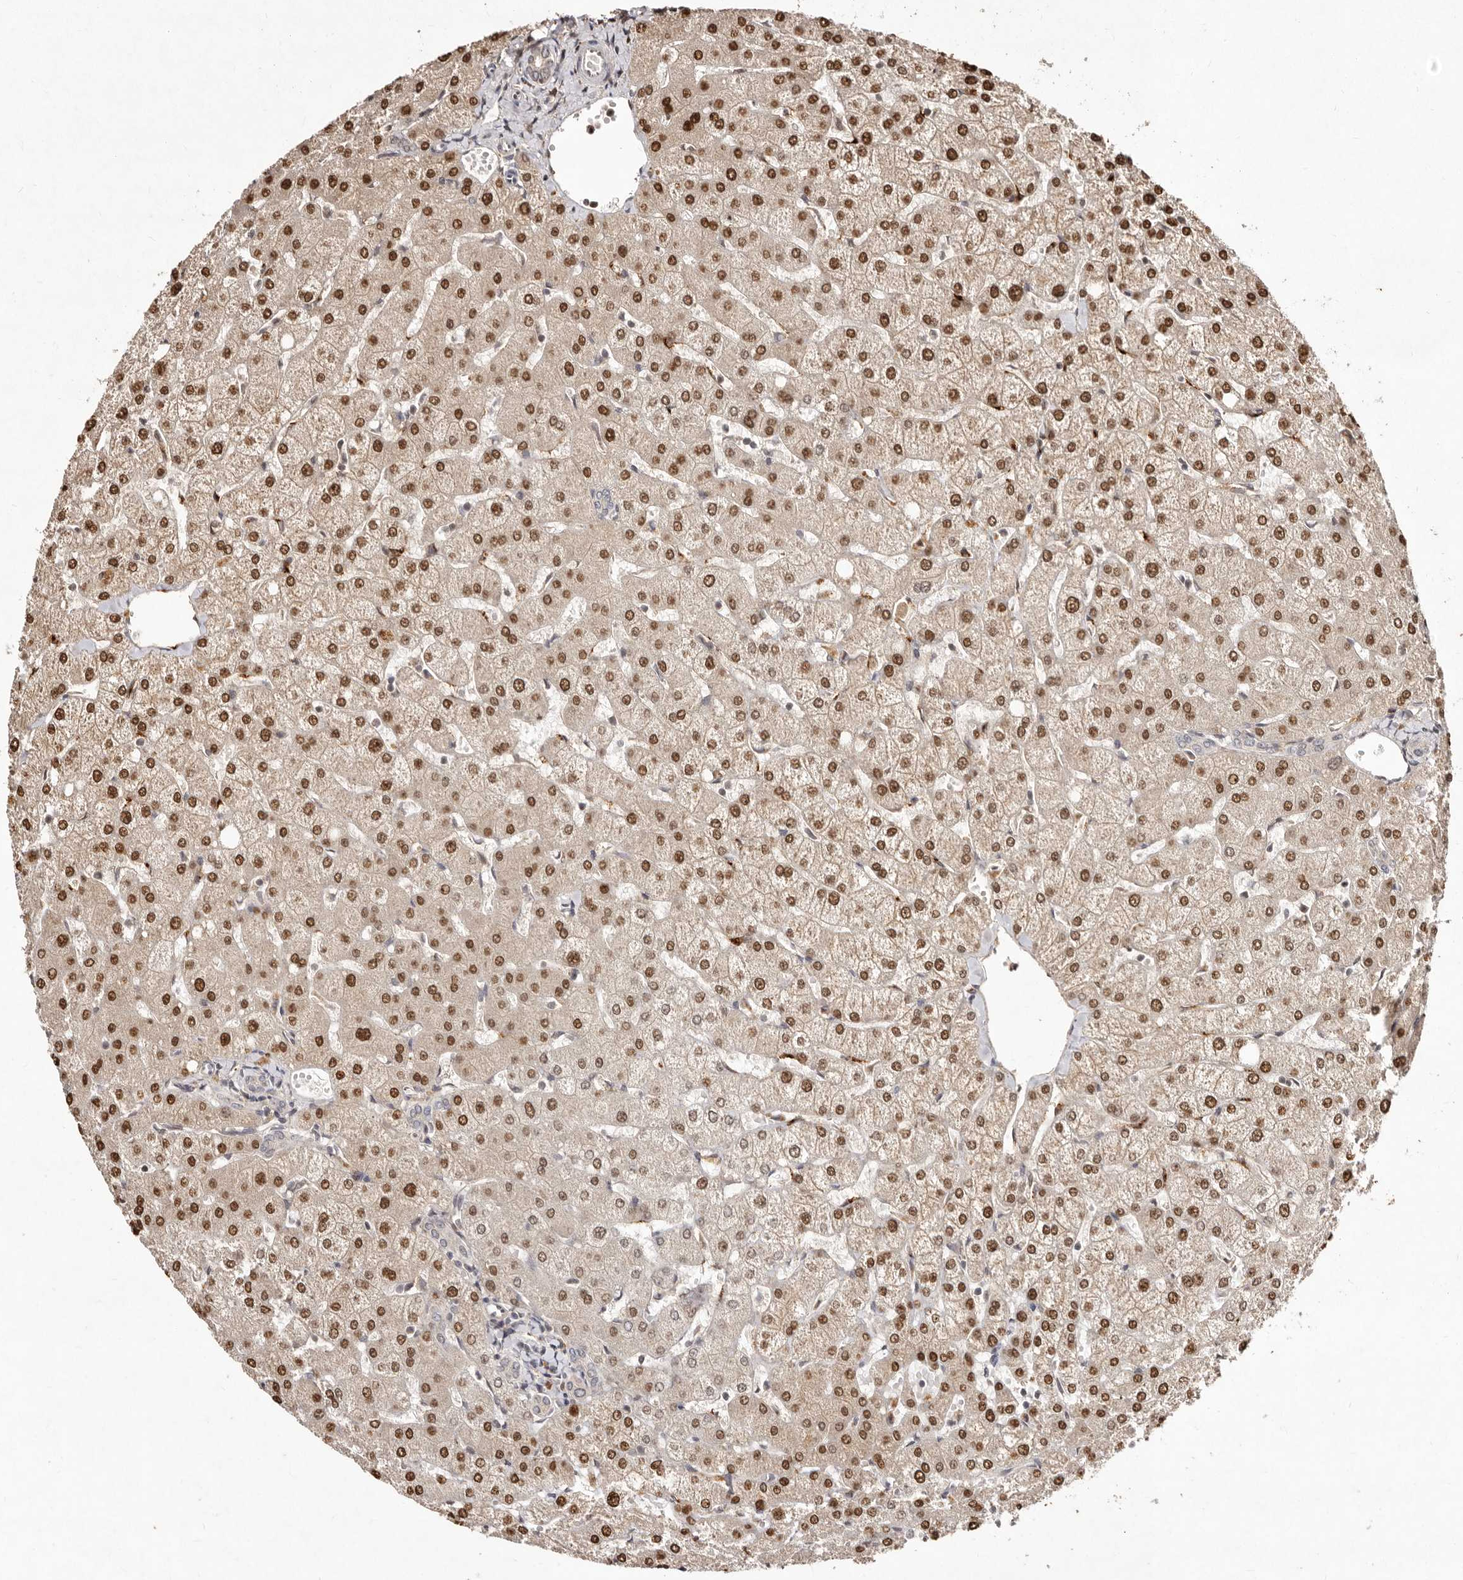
{"staining": {"intensity": "negative", "quantity": "none", "location": "none"}, "tissue": "liver", "cell_type": "Cholangiocytes", "image_type": "normal", "snomed": [{"axis": "morphology", "description": "Normal tissue, NOS"}, {"axis": "topography", "description": "Liver"}], "caption": "DAB (3,3'-diaminobenzidine) immunohistochemical staining of normal human liver exhibits no significant staining in cholangiocytes.", "gene": "LCORL", "patient": {"sex": "female", "age": 54}}